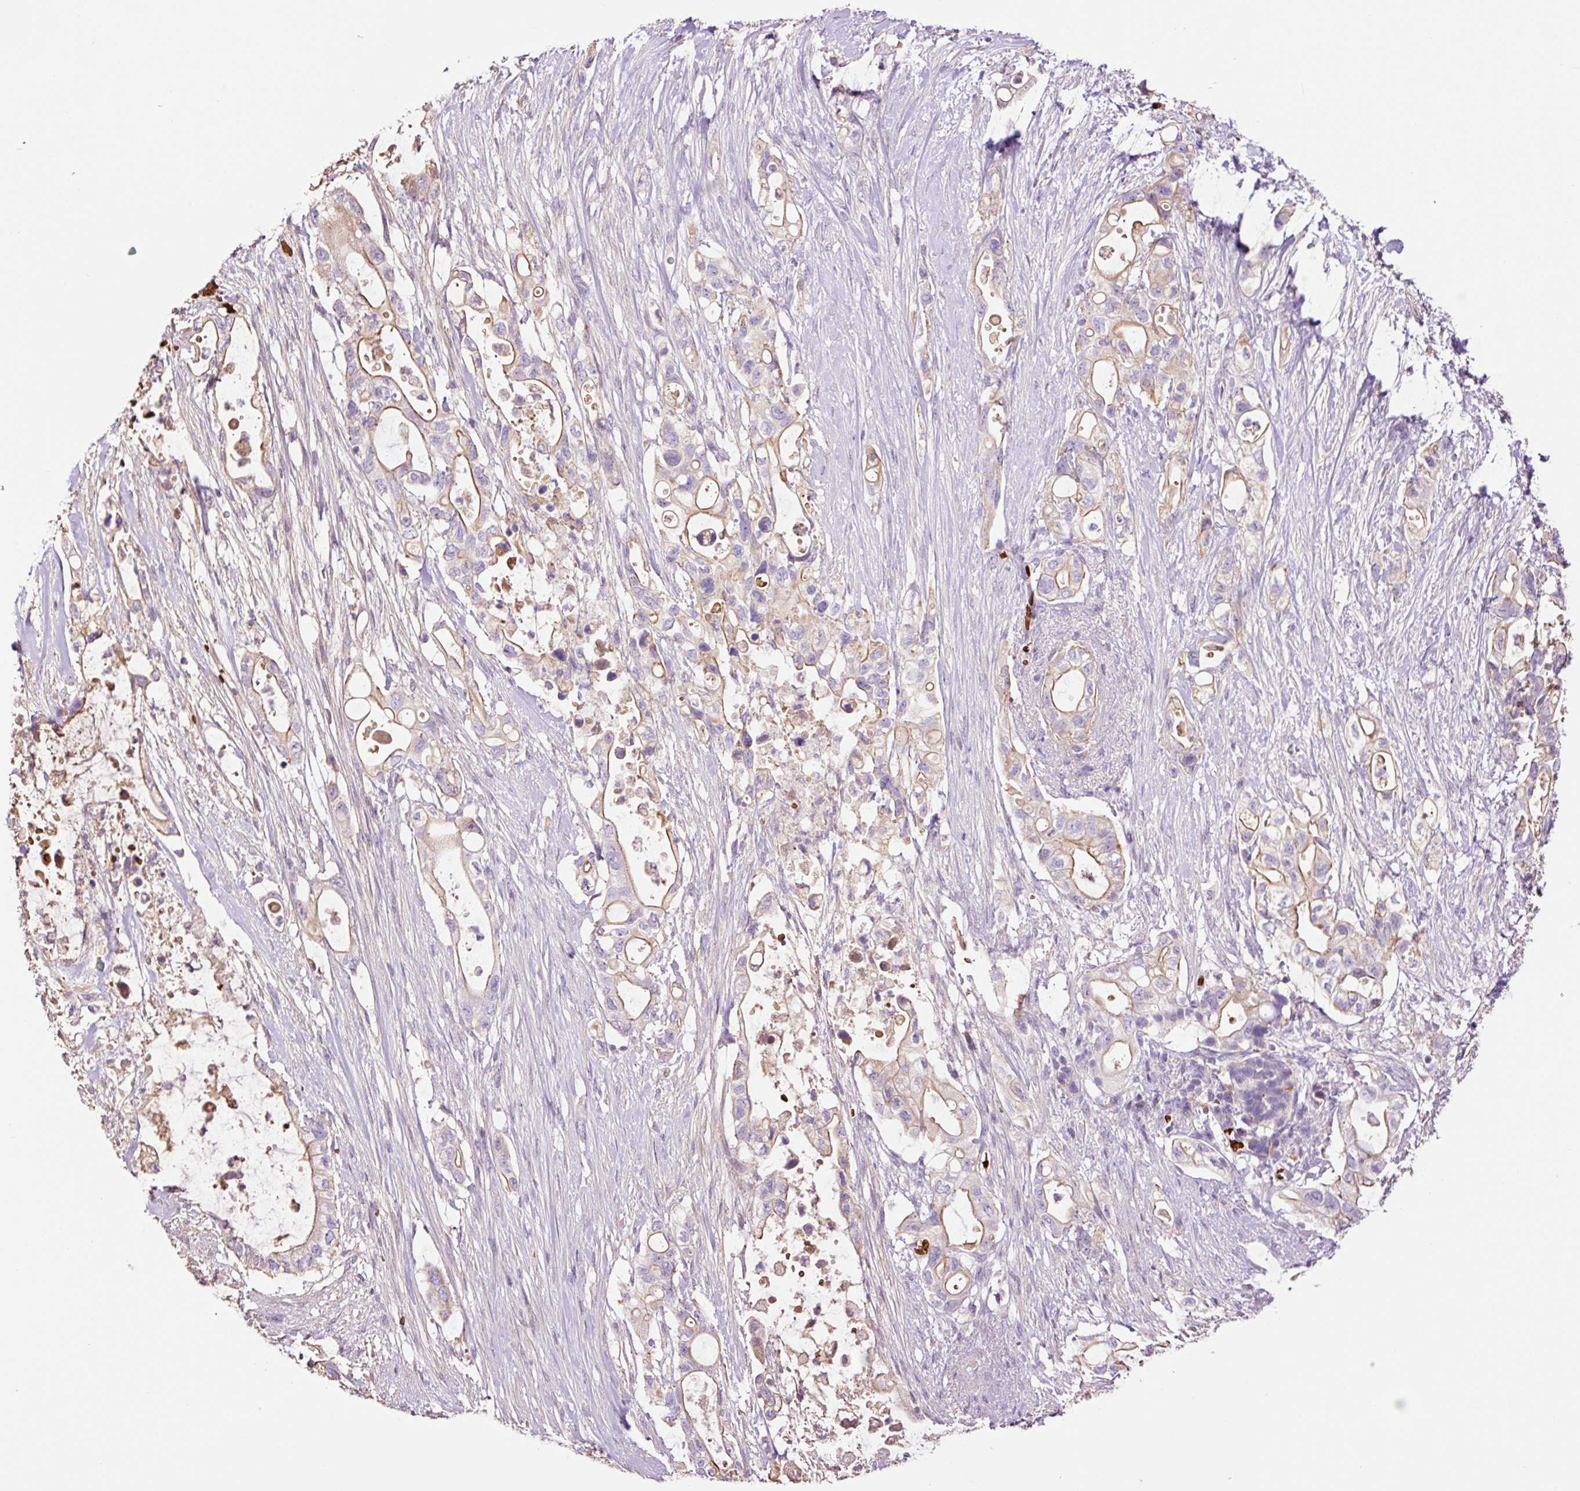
{"staining": {"intensity": "moderate", "quantity": "25%-75%", "location": "cytoplasmic/membranous"}, "tissue": "pancreatic cancer", "cell_type": "Tumor cells", "image_type": "cancer", "snomed": [{"axis": "morphology", "description": "Adenocarcinoma, NOS"}, {"axis": "topography", "description": "Pancreas"}], "caption": "Adenocarcinoma (pancreatic) stained with a protein marker displays moderate staining in tumor cells.", "gene": "TMEM235", "patient": {"sex": "female", "age": 72}}